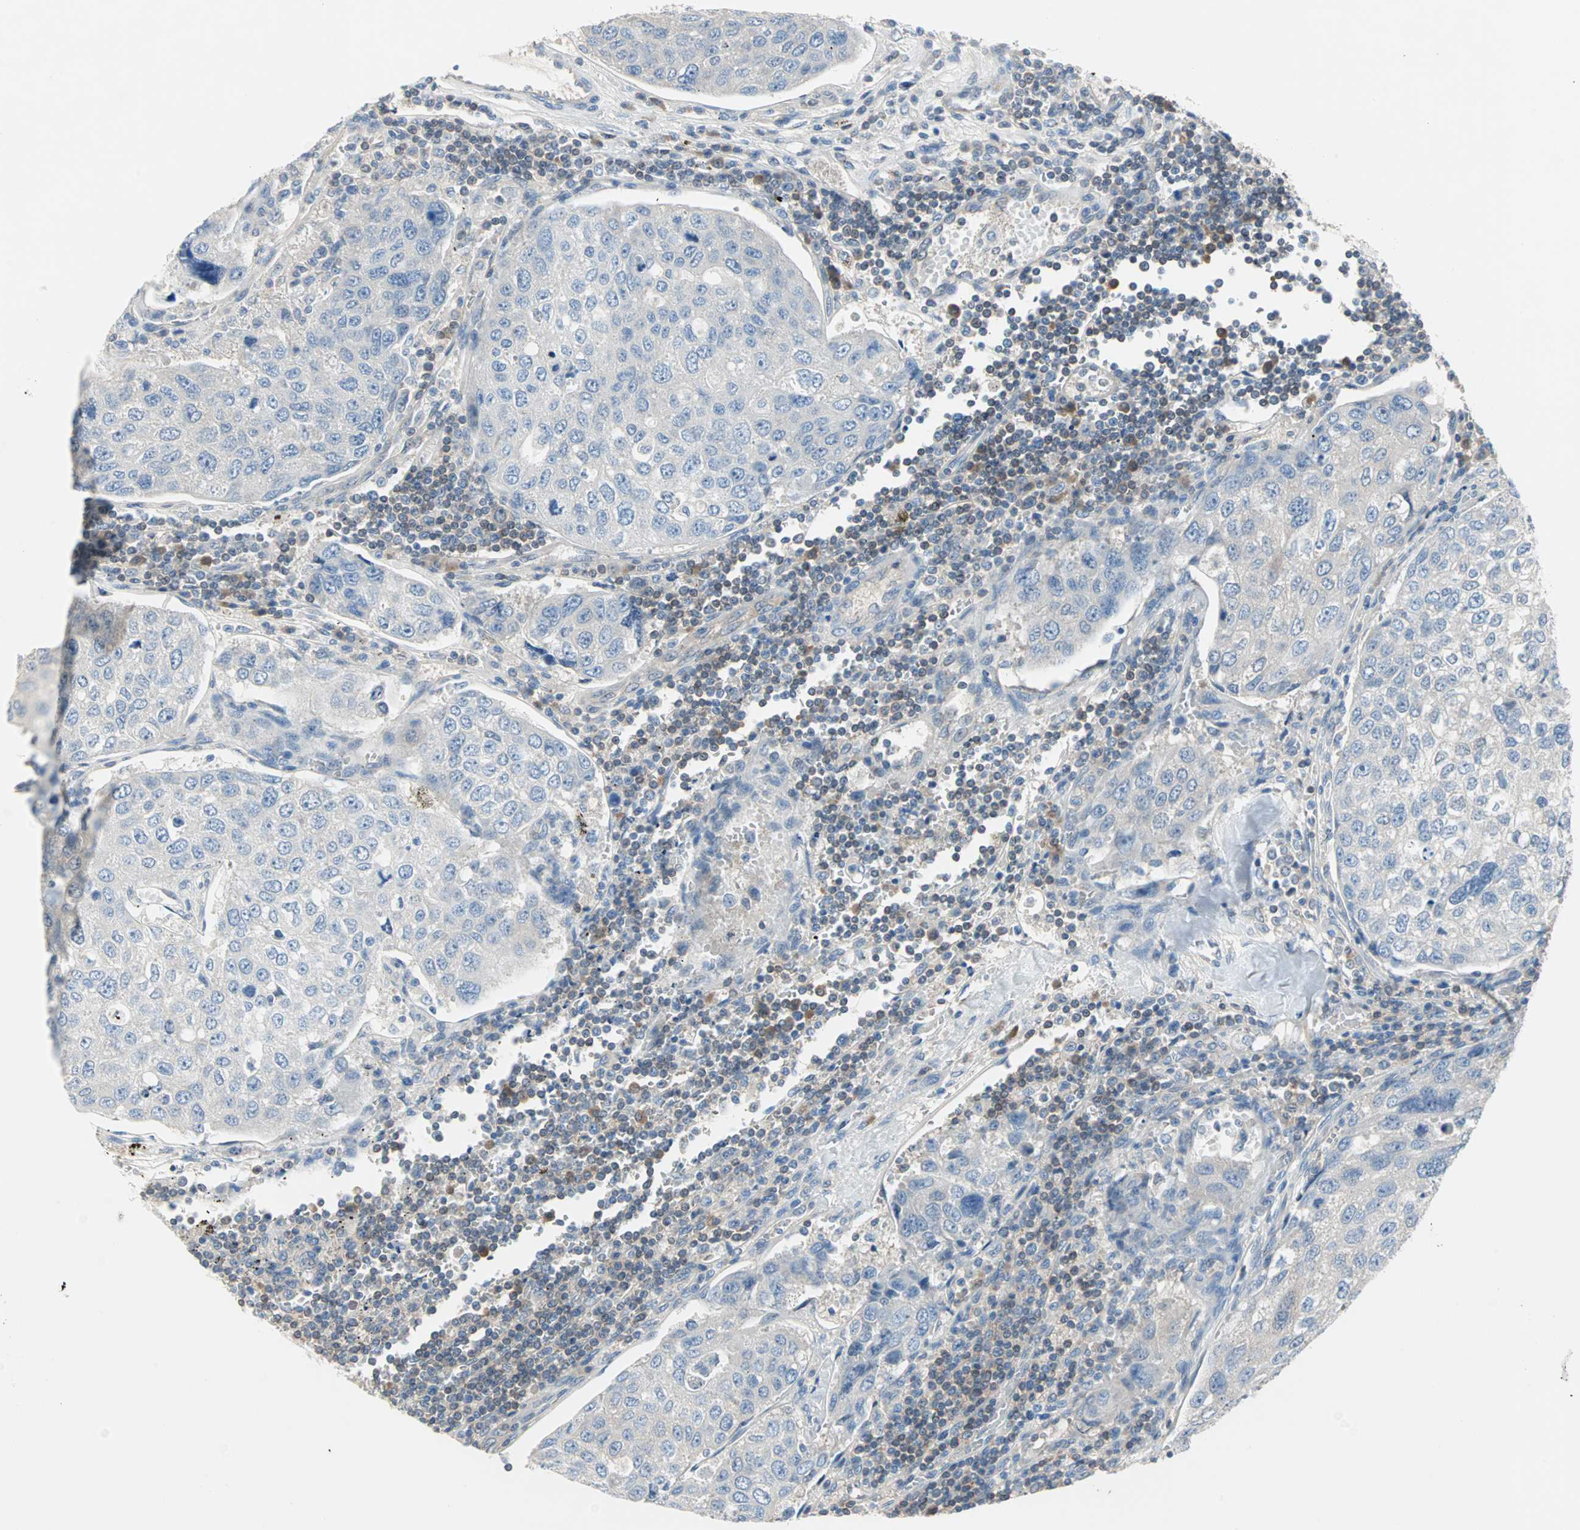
{"staining": {"intensity": "weak", "quantity": "<25%", "location": "cytoplasmic/membranous"}, "tissue": "urothelial cancer", "cell_type": "Tumor cells", "image_type": "cancer", "snomed": [{"axis": "morphology", "description": "Urothelial carcinoma, High grade"}, {"axis": "topography", "description": "Lymph node"}, {"axis": "topography", "description": "Urinary bladder"}], "caption": "IHC histopathology image of neoplastic tissue: human urothelial cancer stained with DAB shows no significant protein positivity in tumor cells.", "gene": "MPI", "patient": {"sex": "male", "age": 51}}